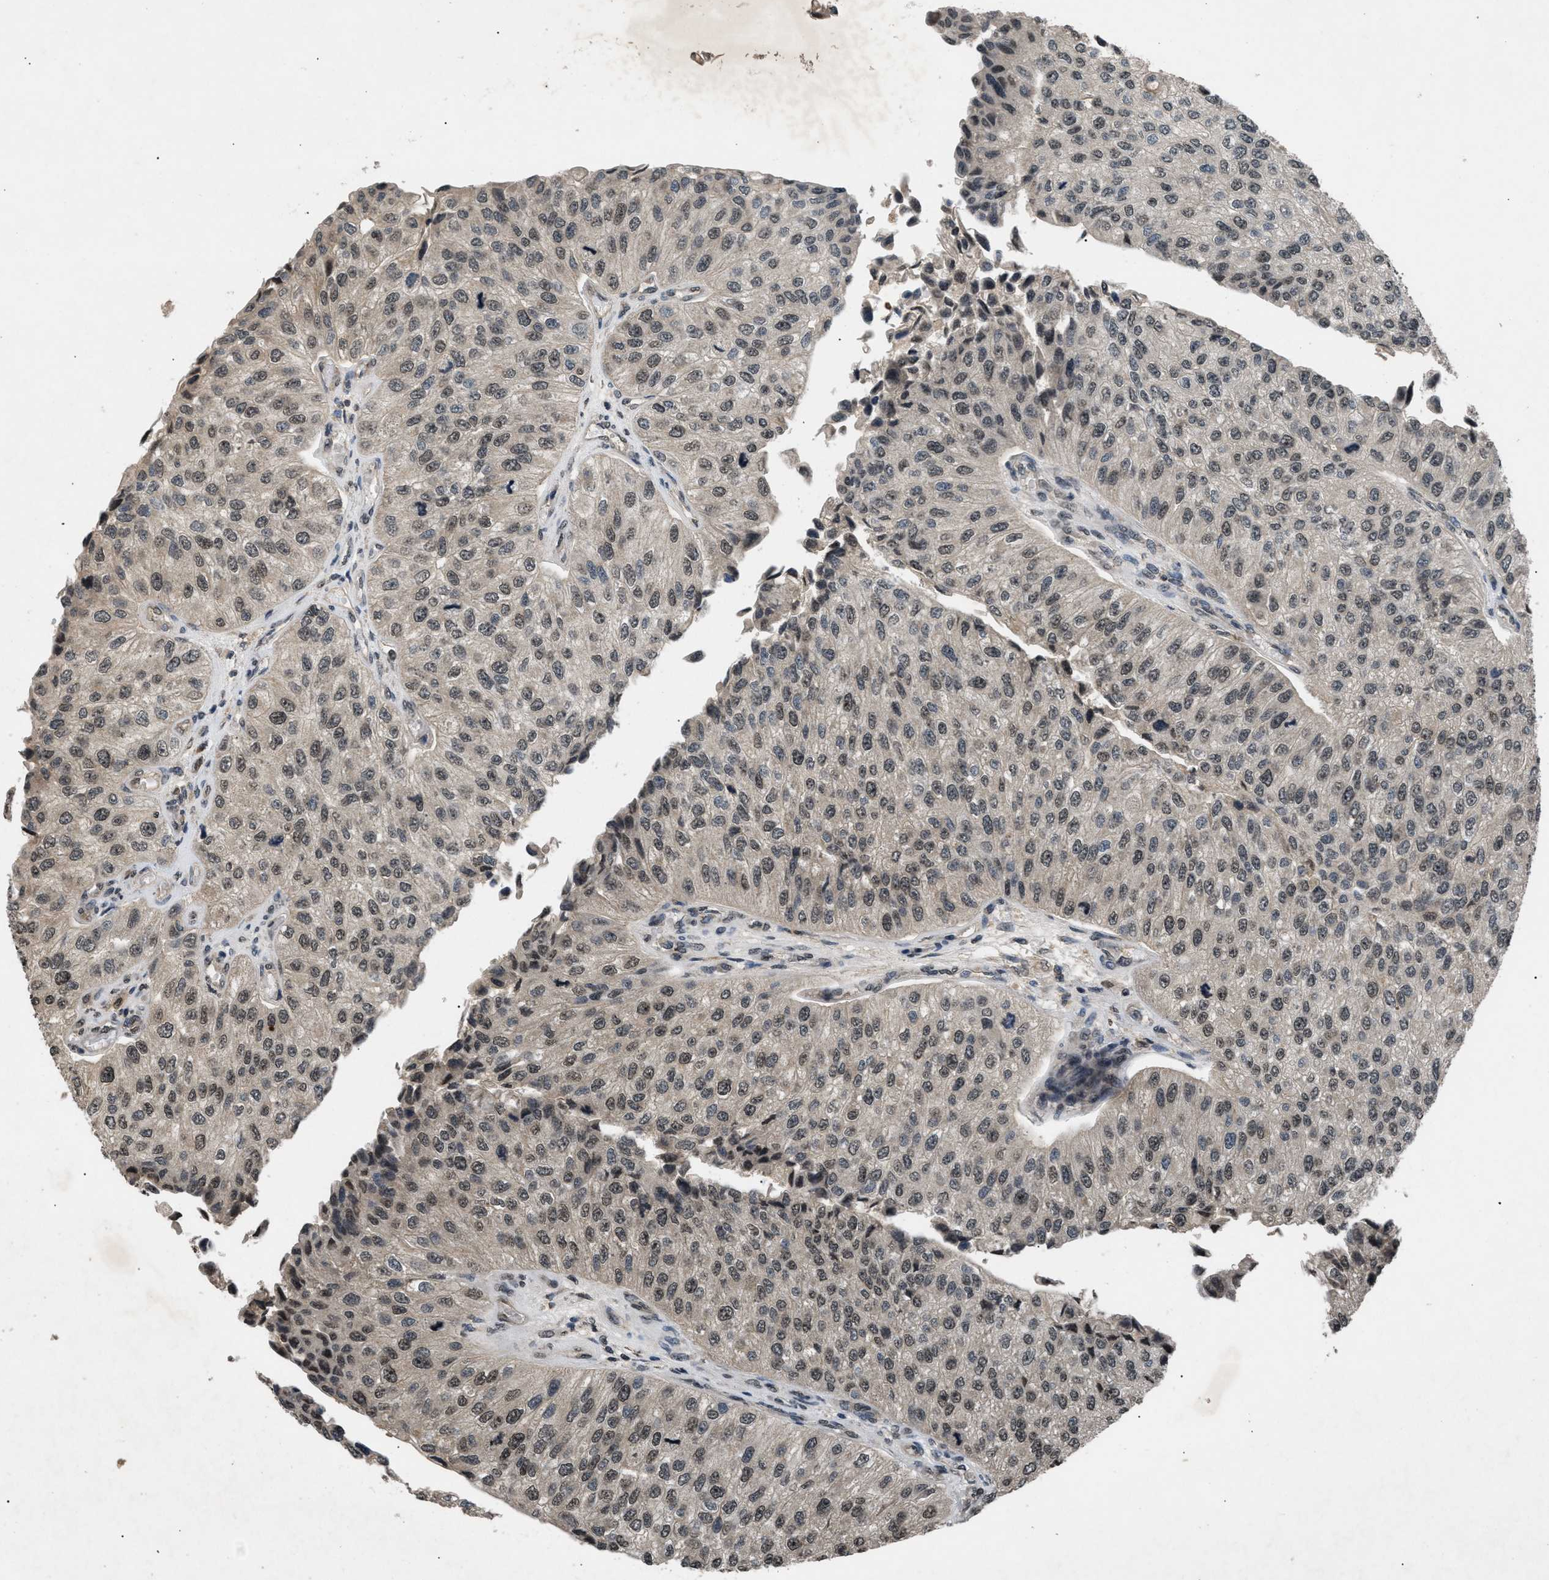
{"staining": {"intensity": "weak", "quantity": "25%-75%", "location": "nuclear"}, "tissue": "urothelial cancer", "cell_type": "Tumor cells", "image_type": "cancer", "snomed": [{"axis": "morphology", "description": "Urothelial carcinoma, High grade"}, {"axis": "topography", "description": "Kidney"}, {"axis": "topography", "description": "Urinary bladder"}], "caption": "A high-resolution image shows immunohistochemistry (IHC) staining of urothelial carcinoma (high-grade), which shows weak nuclear expression in about 25%-75% of tumor cells.", "gene": "RBM5", "patient": {"sex": "male", "age": 77}}